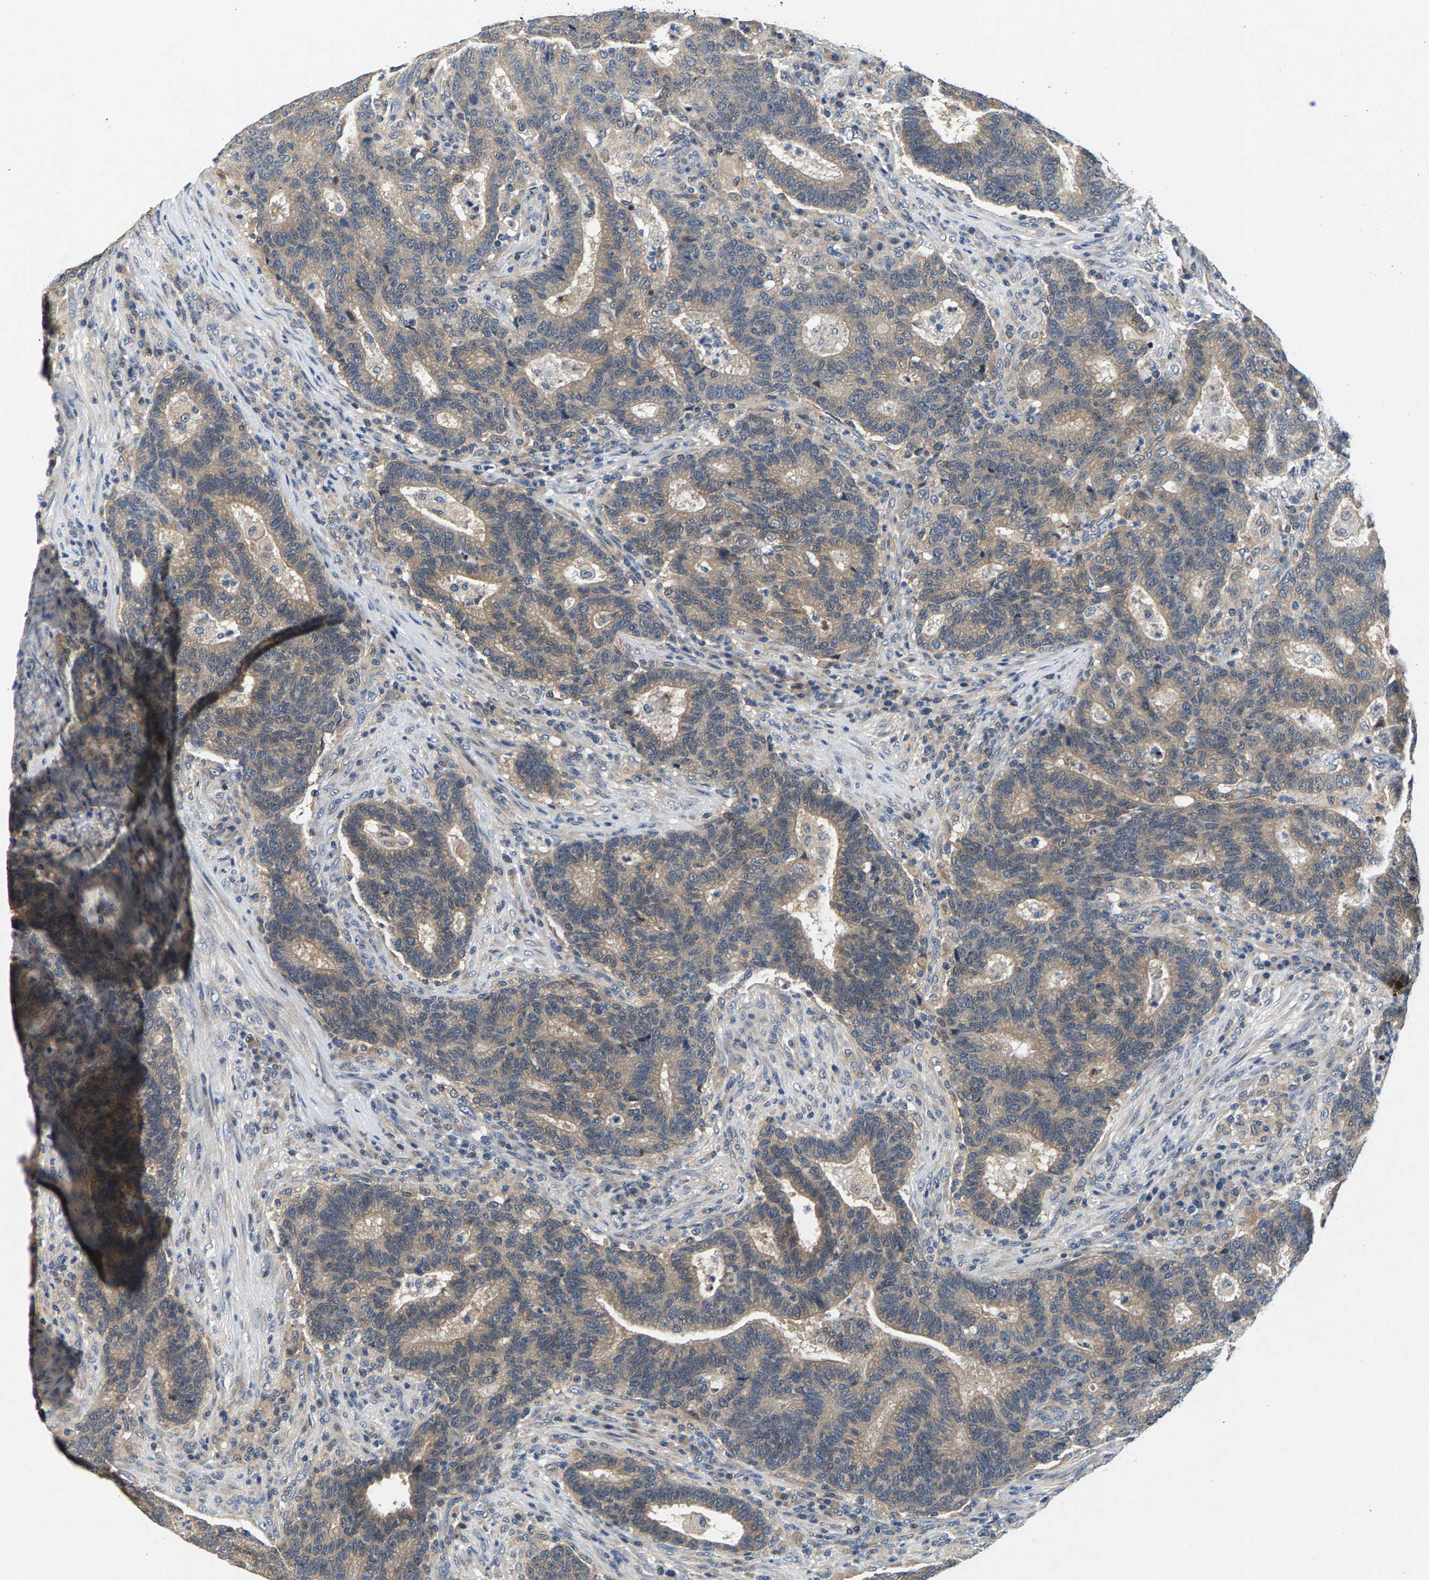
{"staining": {"intensity": "weak", "quantity": ">75%", "location": "cytoplasmic/membranous"}, "tissue": "colorectal cancer", "cell_type": "Tumor cells", "image_type": "cancer", "snomed": [{"axis": "morphology", "description": "Adenocarcinoma, NOS"}, {"axis": "topography", "description": "Colon"}], "caption": "A brown stain labels weak cytoplasmic/membranous expression of a protein in colorectal cancer tumor cells.", "gene": "NT5C", "patient": {"sex": "female", "age": 75}}